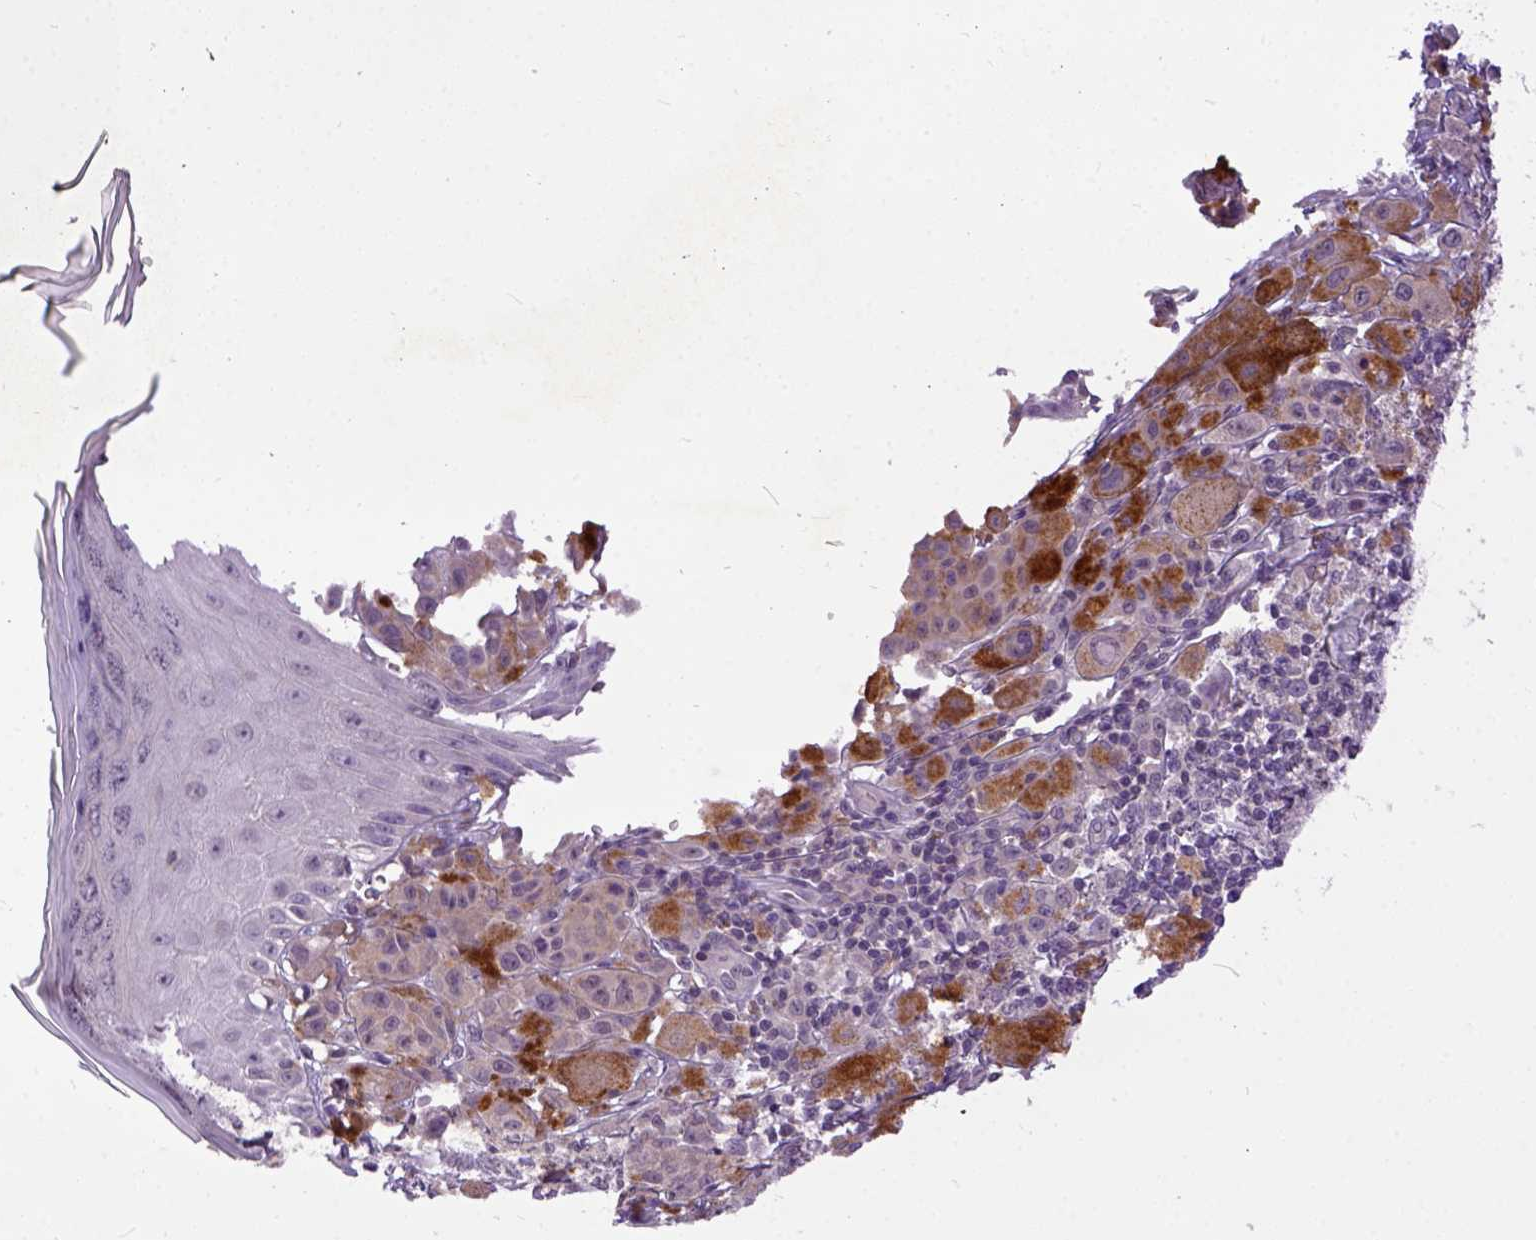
{"staining": {"intensity": "negative", "quantity": "none", "location": "none"}, "tissue": "melanoma", "cell_type": "Tumor cells", "image_type": "cancer", "snomed": [{"axis": "morphology", "description": "Malignant melanoma, NOS"}, {"axis": "topography", "description": "Skin"}], "caption": "Photomicrograph shows no protein expression in tumor cells of melanoma tissue.", "gene": "CPNE1", "patient": {"sex": "male", "age": 67}}